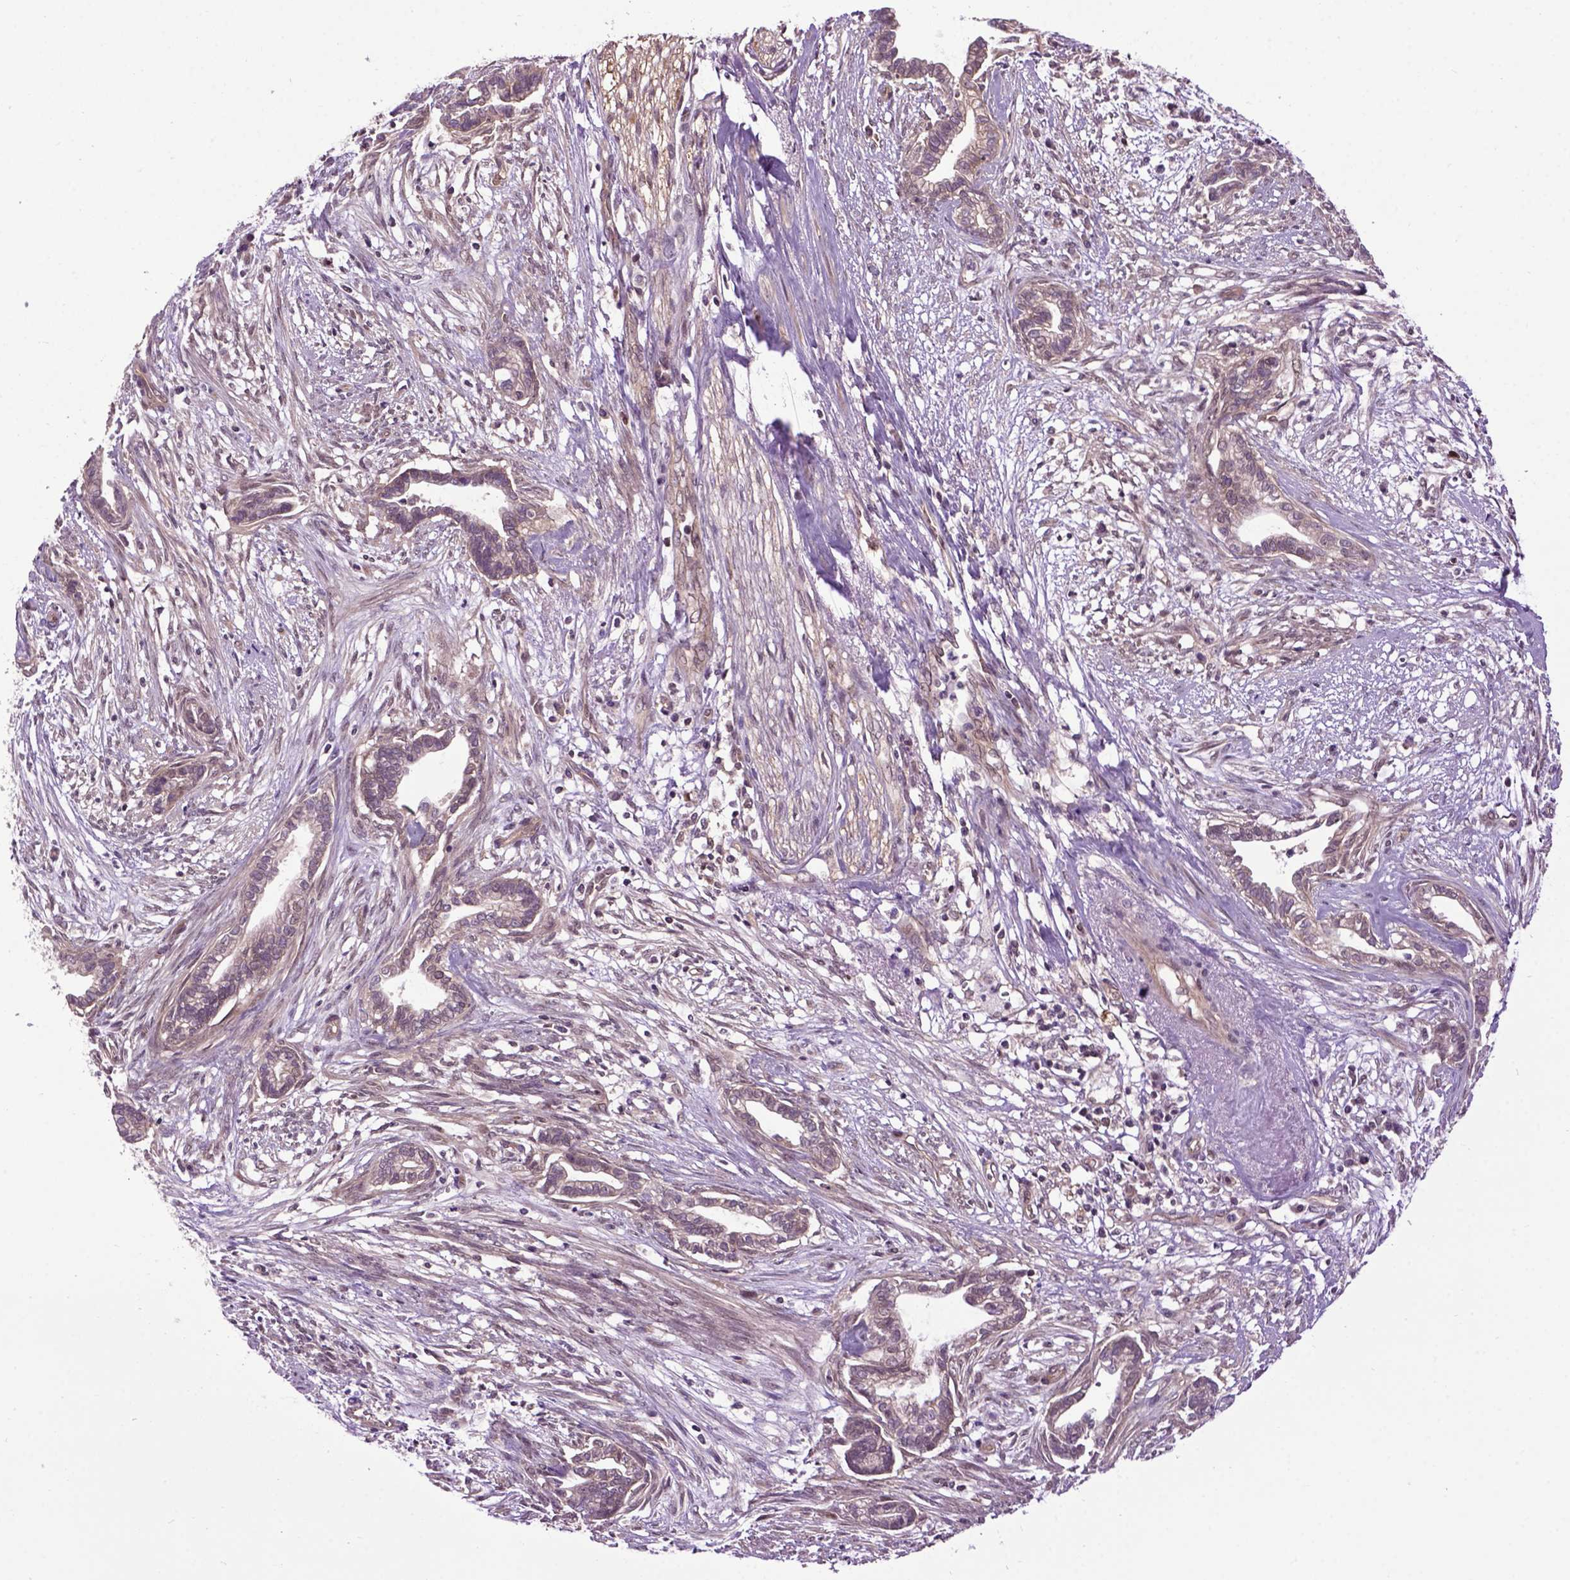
{"staining": {"intensity": "weak", "quantity": ">75%", "location": "cytoplasmic/membranous"}, "tissue": "cervical cancer", "cell_type": "Tumor cells", "image_type": "cancer", "snomed": [{"axis": "morphology", "description": "Adenocarcinoma, NOS"}, {"axis": "topography", "description": "Cervix"}], "caption": "A high-resolution photomicrograph shows immunohistochemistry (IHC) staining of adenocarcinoma (cervical), which displays weak cytoplasmic/membranous expression in about >75% of tumor cells.", "gene": "WDR48", "patient": {"sex": "female", "age": 62}}